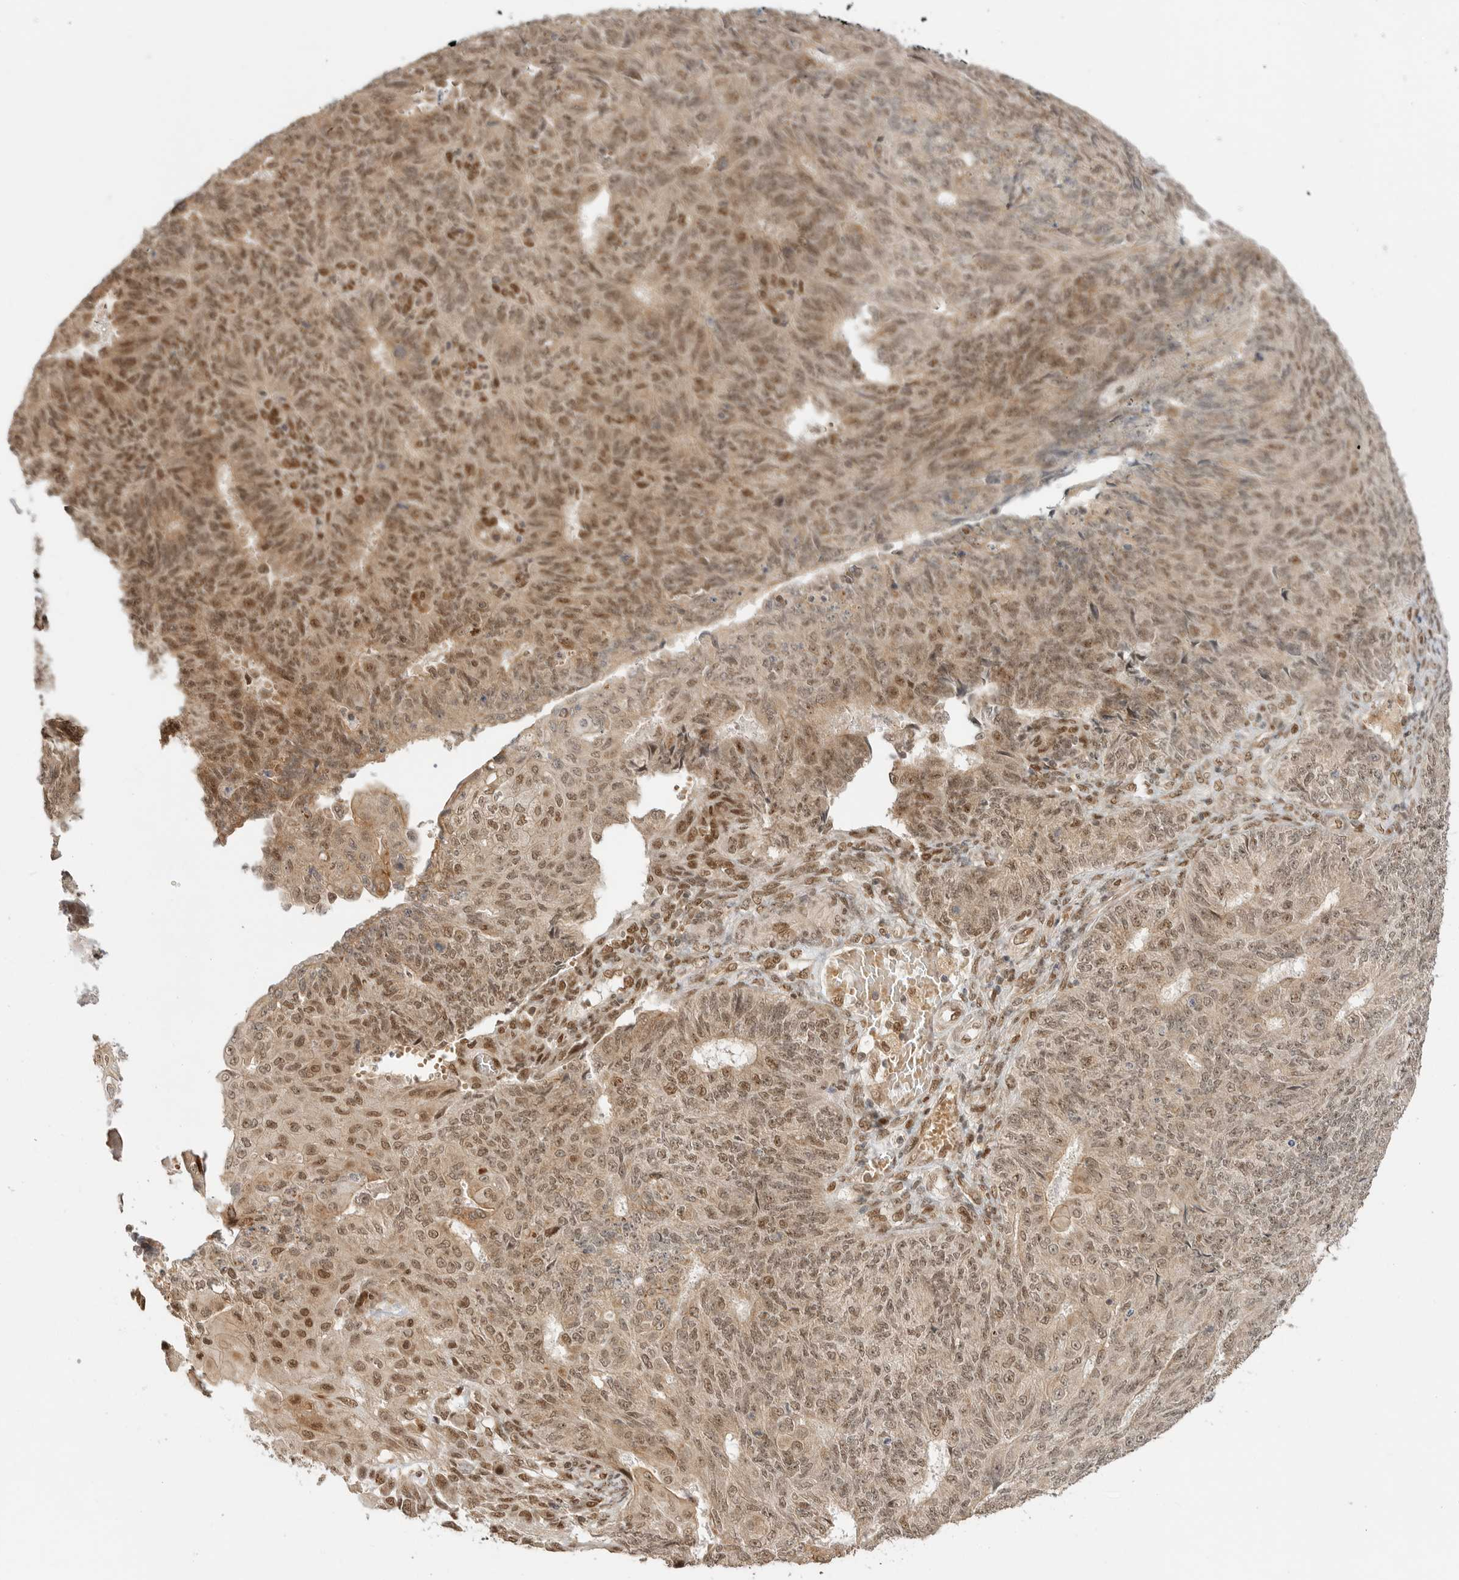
{"staining": {"intensity": "moderate", "quantity": ">75%", "location": "cytoplasmic/membranous,nuclear"}, "tissue": "endometrial cancer", "cell_type": "Tumor cells", "image_type": "cancer", "snomed": [{"axis": "morphology", "description": "Adenocarcinoma, NOS"}, {"axis": "topography", "description": "Endometrium"}], "caption": "Immunohistochemical staining of endometrial adenocarcinoma reveals medium levels of moderate cytoplasmic/membranous and nuclear positivity in approximately >75% of tumor cells.", "gene": "ALKAL1", "patient": {"sex": "female", "age": 32}}